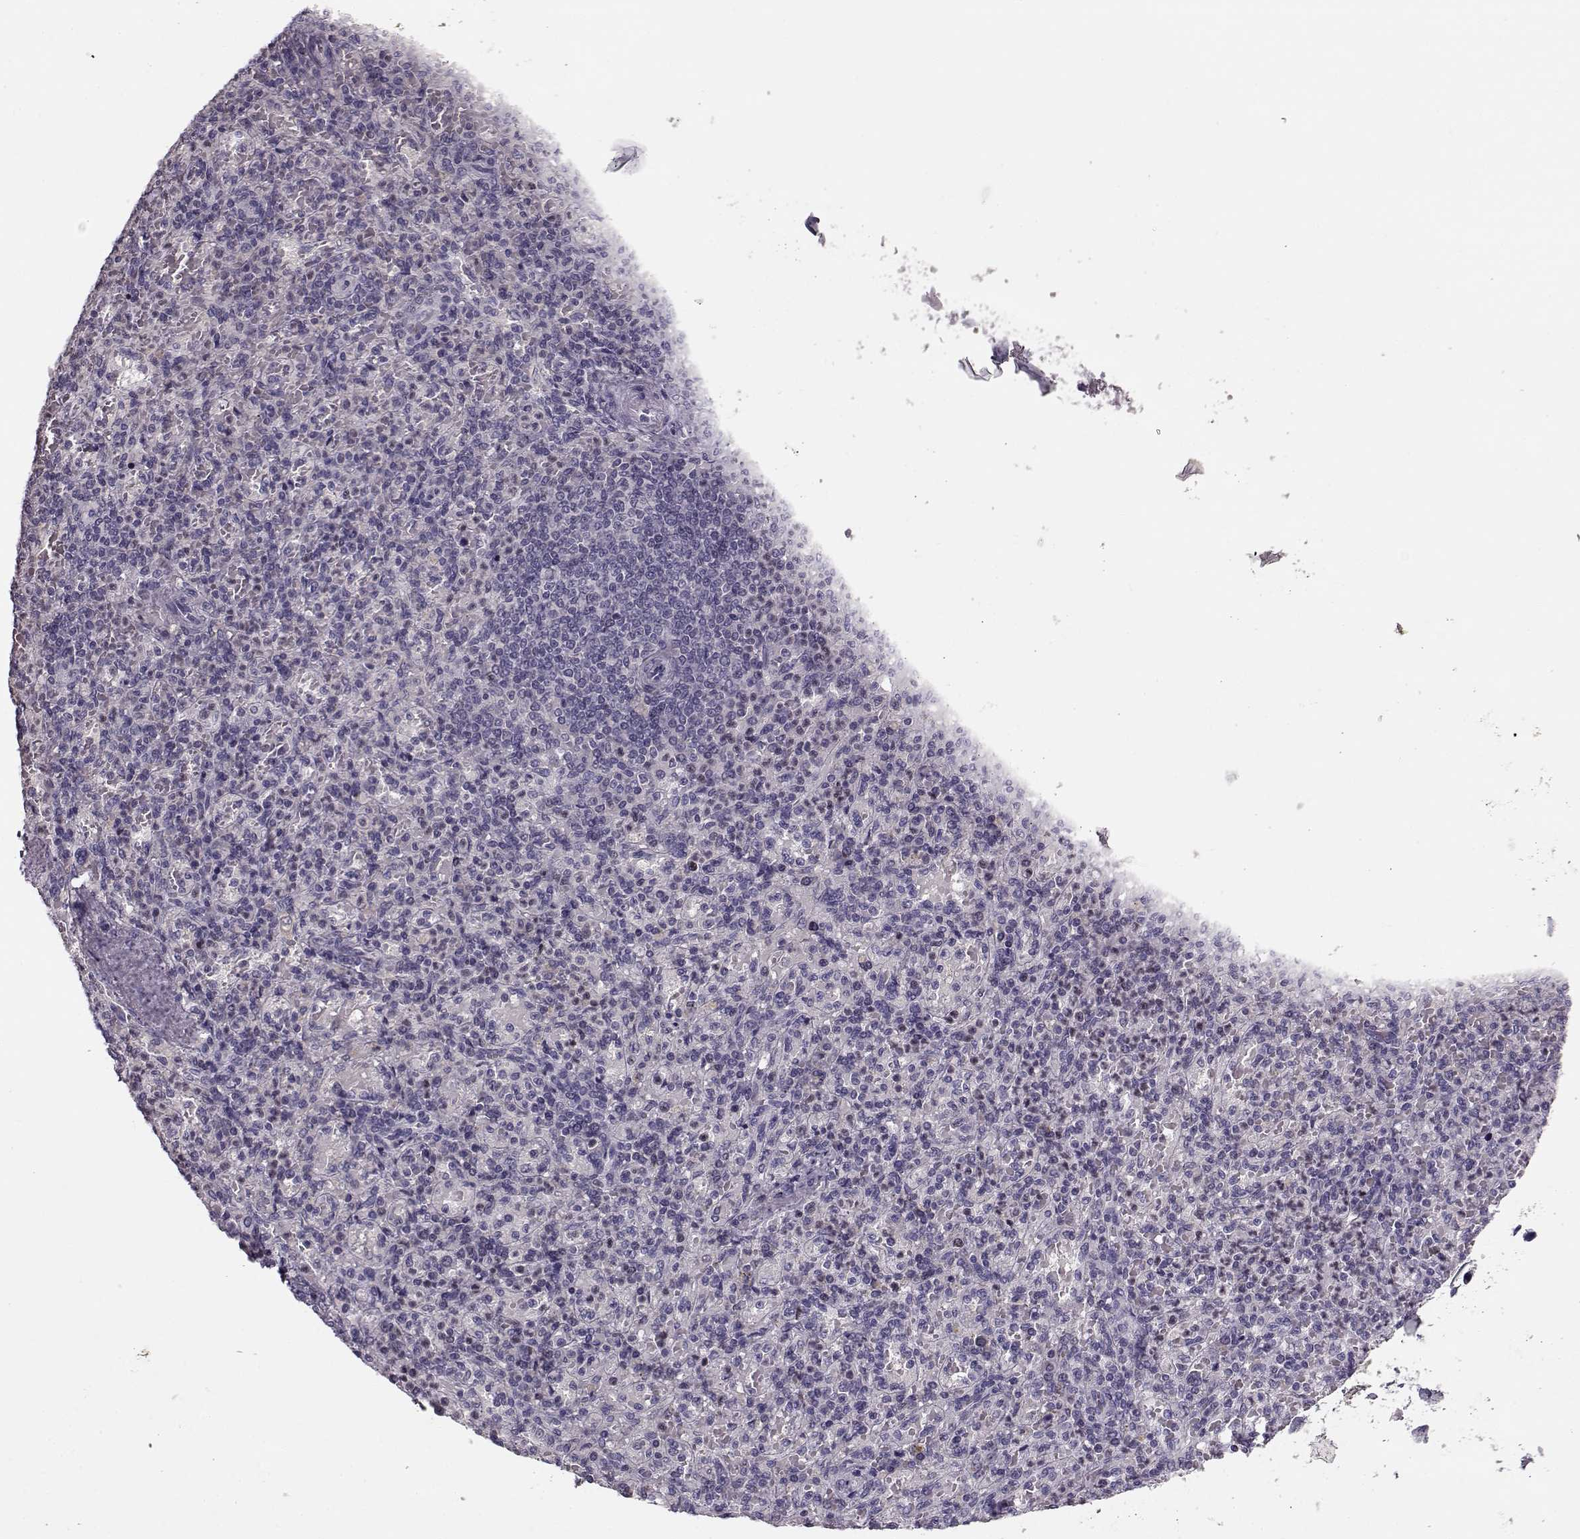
{"staining": {"intensity": "negative", "quantity": "none", "location": "none"}, "tissue": "spleen", "cell_type": "Cells in red pulp", "image_type": "normal", "snomed": [{"axis": "morphology", "description": "Normal tissue, NOS"}, {"axis": "topography", "description": "Spleen"}], "caption": "Image shows no significant protein positivity in cells in red pulp of normal spleen.", "gene": "RP1L1", "patient": {"sex": "female", "age": 74}}